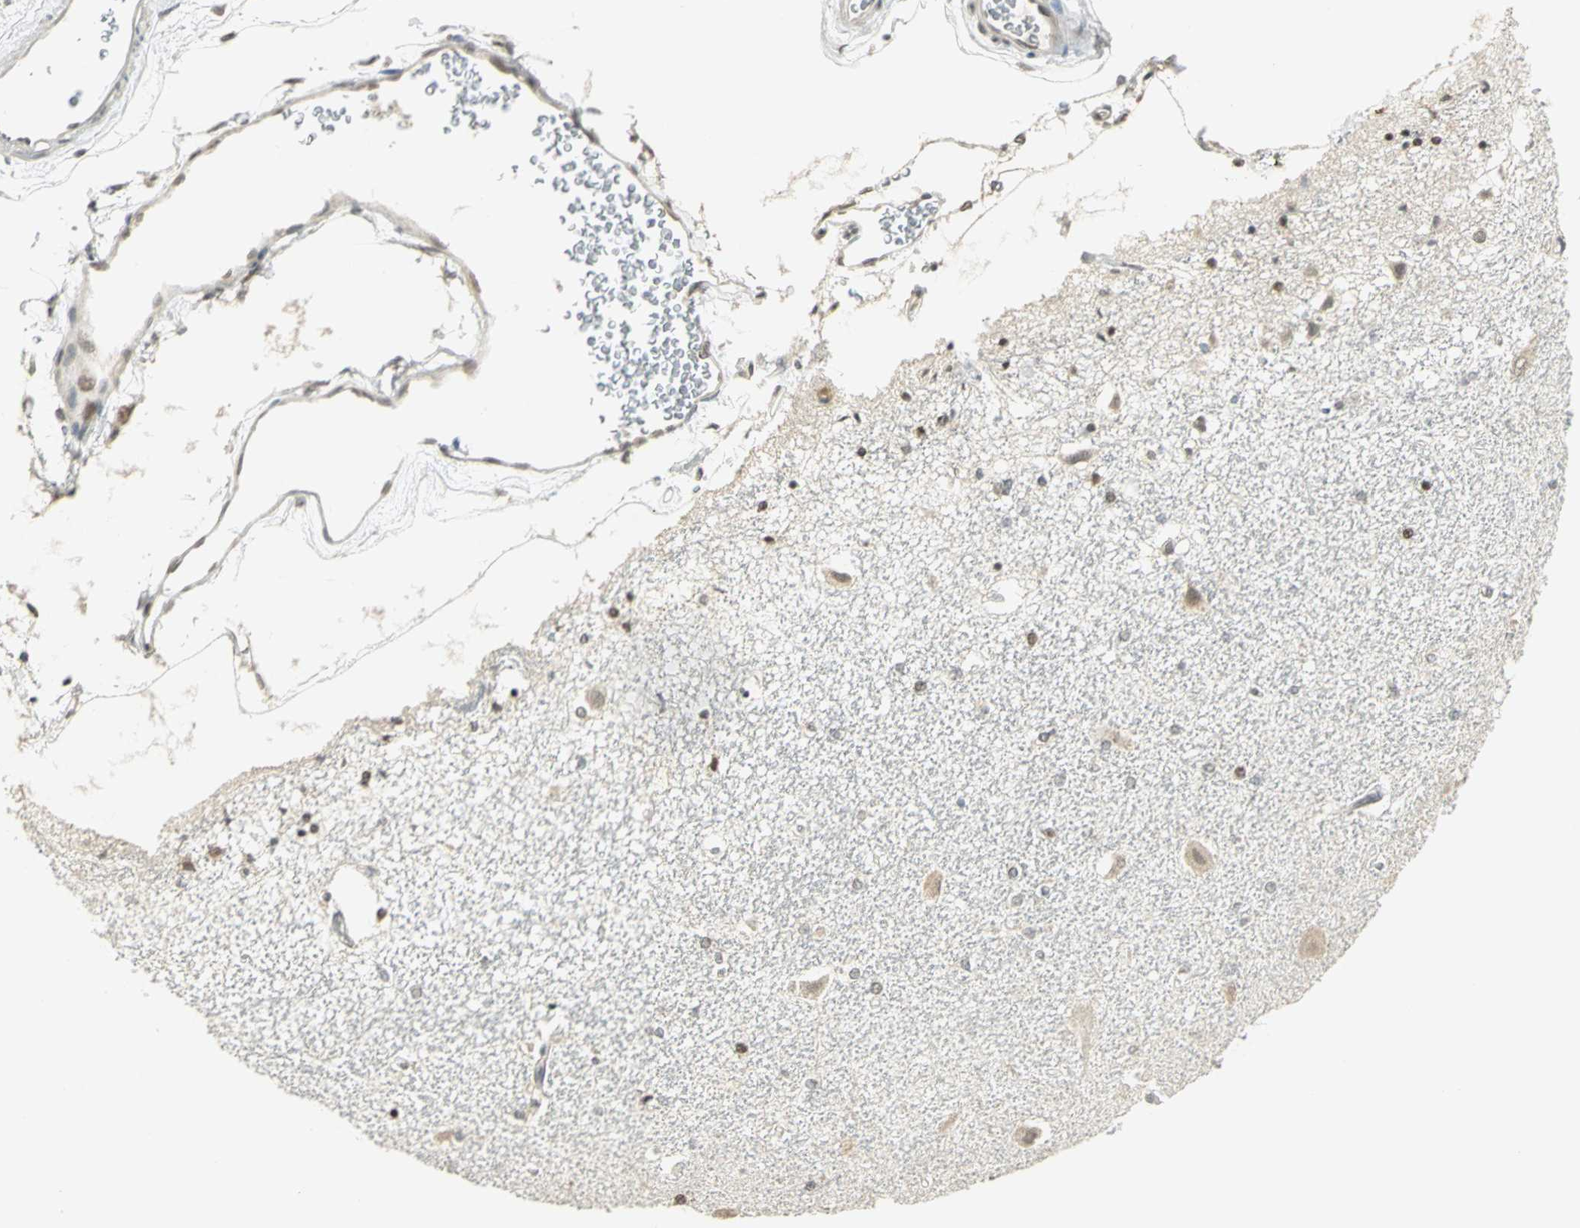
{"staining": {"intensity": "weak", "quantity": "25%-75%", "location": "nuclear"}, "tissue": "hippocampus", "cell_type": "Glial cells", "image_type": "normal", "snomed": [{"axis": "morphology", "description": "Normal tissue, NOS"}, {"axis": "topography", "description": "Hippocampus"}], "caption": "A histopathology image of hippocampus stained for a protein displays weak nuclear brown staining in glial cells. Using DAB (3,3'-diaminobenzidine) (brown) and hematoxylin (blue) stains, captured at high magnification using brightfield microscopy.", "gene": "SMARCA5", "patient": {"sex": "female", "age": 54}}